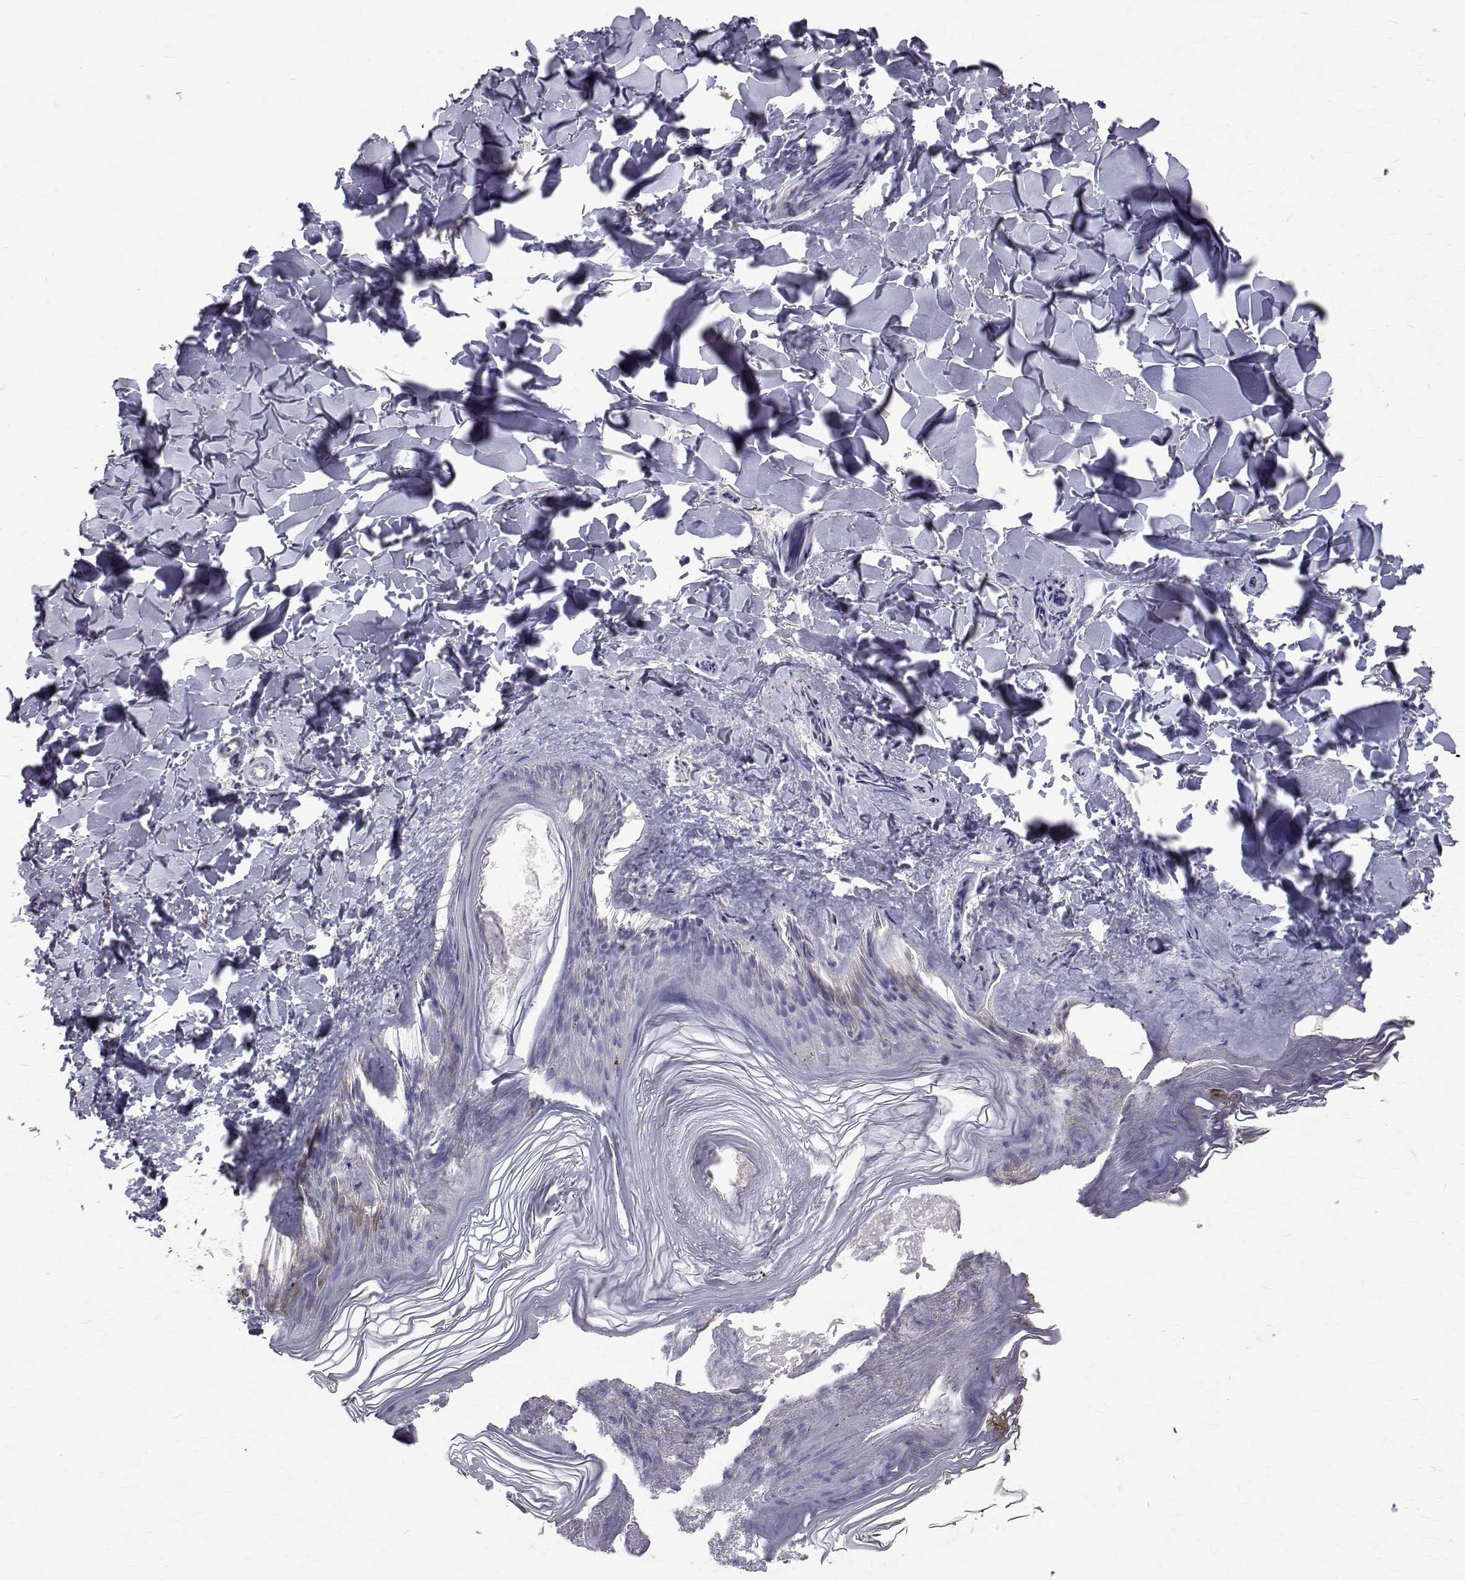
{"staining": {"intensity": "negative", "quantity": "none", "location": "none"}, "tissue": "skin", "cell_type": "Fibroblasts", "image_type": "normal", "snomed": [{"axis": "morphology", "description": "Normal tissue, NOS"}, {"axis": "topography", "description": "Skin"}, {"axis": "topography", "description": "Peripheral nerve tissue"}], "caption": "IHC image of unremarkable human skin stained for a protein (brown), which demonstrates no staining in fibroblasts. Brightfield microscopy of immunohistochemistry stained with DAB (3,3'-diaminobenzidine) (brown) and hematoxylin (blue), captured at high magnification.", "gene": "CCDC89", "patient": {"sex": "female", "age": 45}}